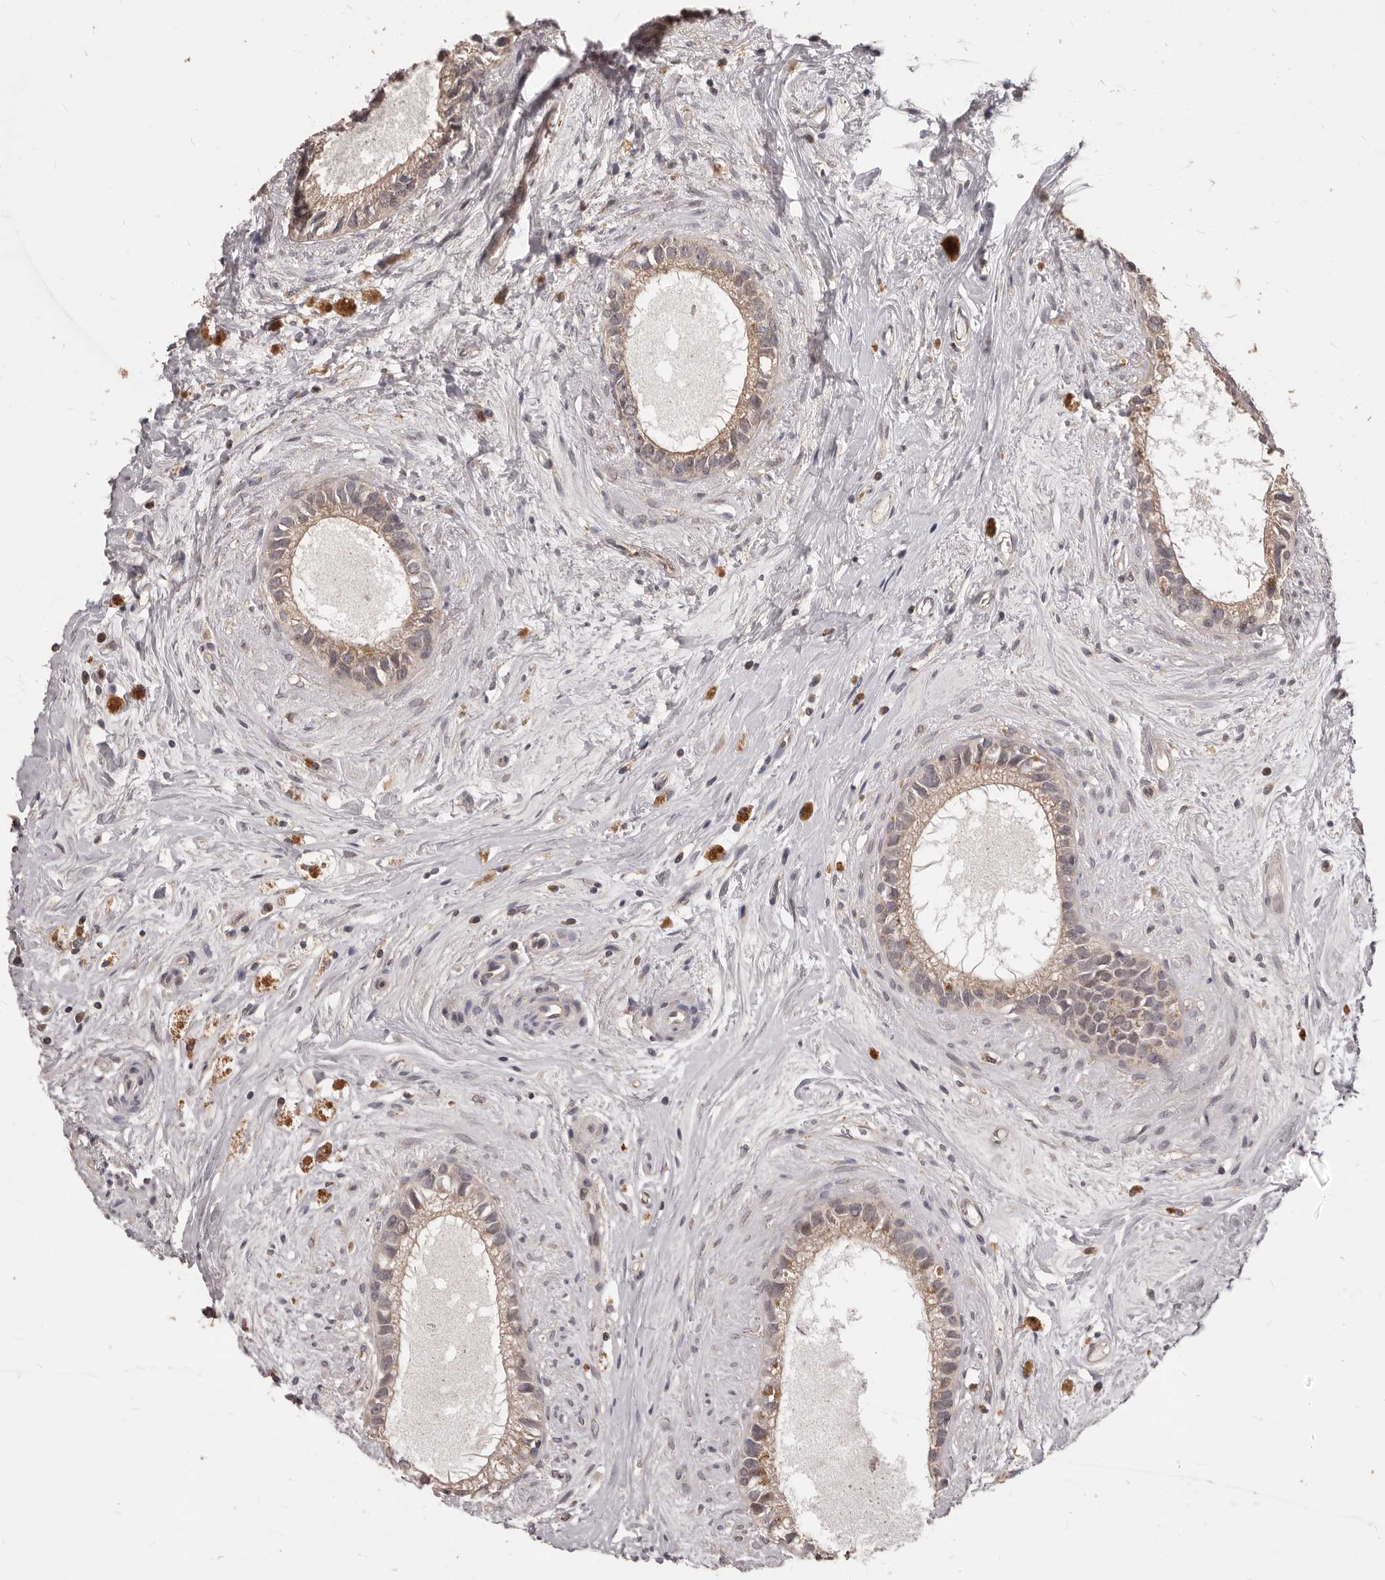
{"staining": {"intensity": "weak", "quantity": ">75%", "location": "cytoplasmic/membranous"}, "tissue": "epididymis", "cell_type": "Glandular cells", "image_type": "normal", "snomed": [{"axis": "morphology", "description": "Normal tissue, NOS"}, {"axis": "topography", "description": "Epididymis"}], "caption": "IHC (DAB (3,3'-diaminobenzidine)) staining of normal epididymis demonstrates weak cytoplasmic/membranous protein expression in approximately >75% of glandular cells.", "gene": "MTO1", "patient": {"sex": "male", "age": 80}}